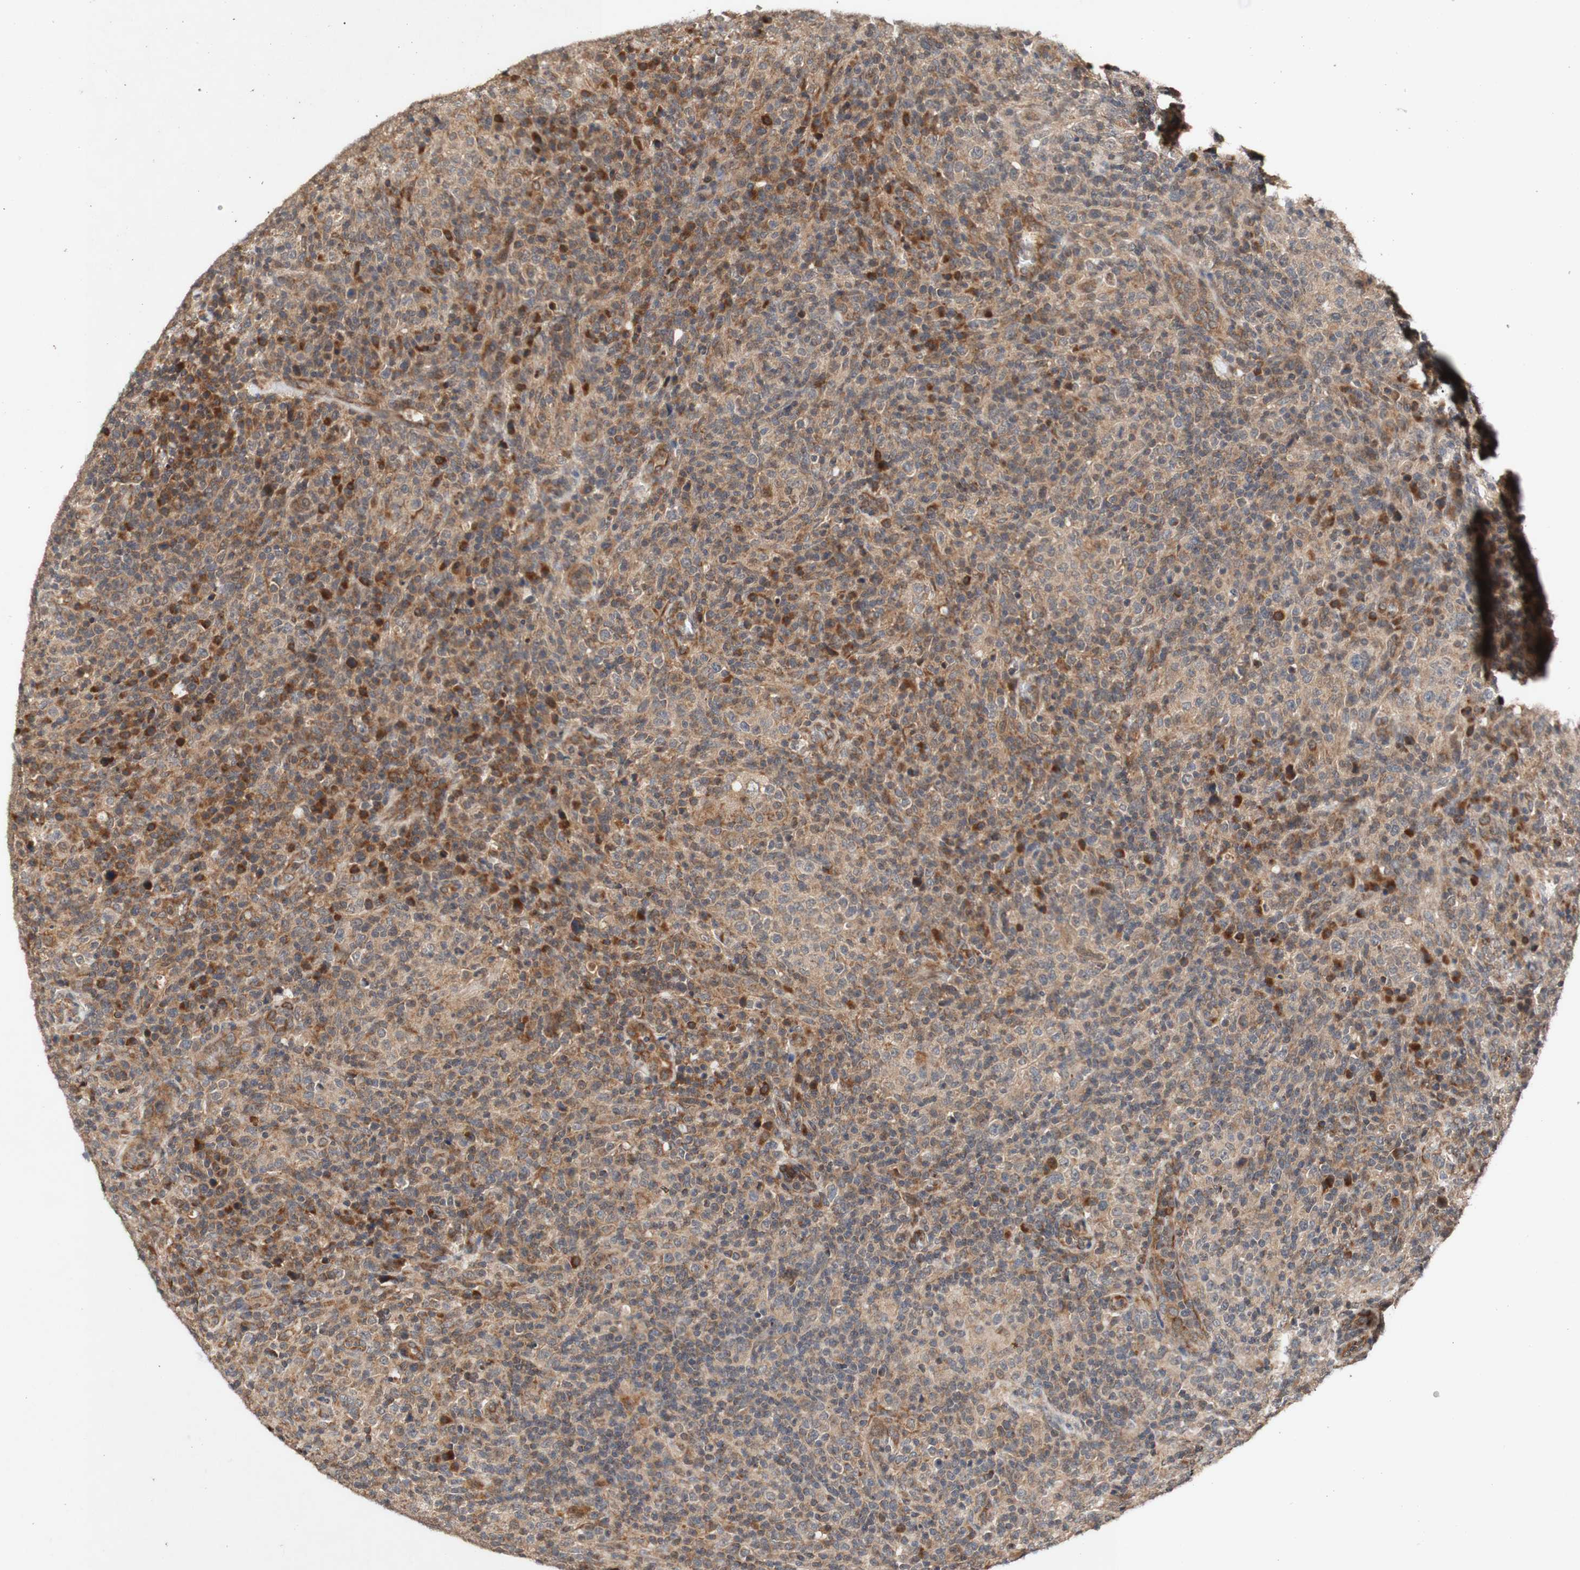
{"staining": {"intensity": "moderate", "quantity": "<25%", "location": "cytoplasmic/membranous"}, "tissue": "lymphoma", "cell_type": "Tumor cells", "image_type": "cancer", "snomed": [{"axis": "morphology", "description": "Malignant lymphoma, non-Hodgkin's type, High grade"}, {"axis": "topography", "description": "Lymph node"}], "caption": "Malignant lymphoma, non-Hodgkin's type (high-grade) stained with a brown dye reveals moderate cytoplasmic/membranous positive staining in about <25% of tumor cells.", "gene": "PIN1", "patient": {"sex": "female", "age": 76}}